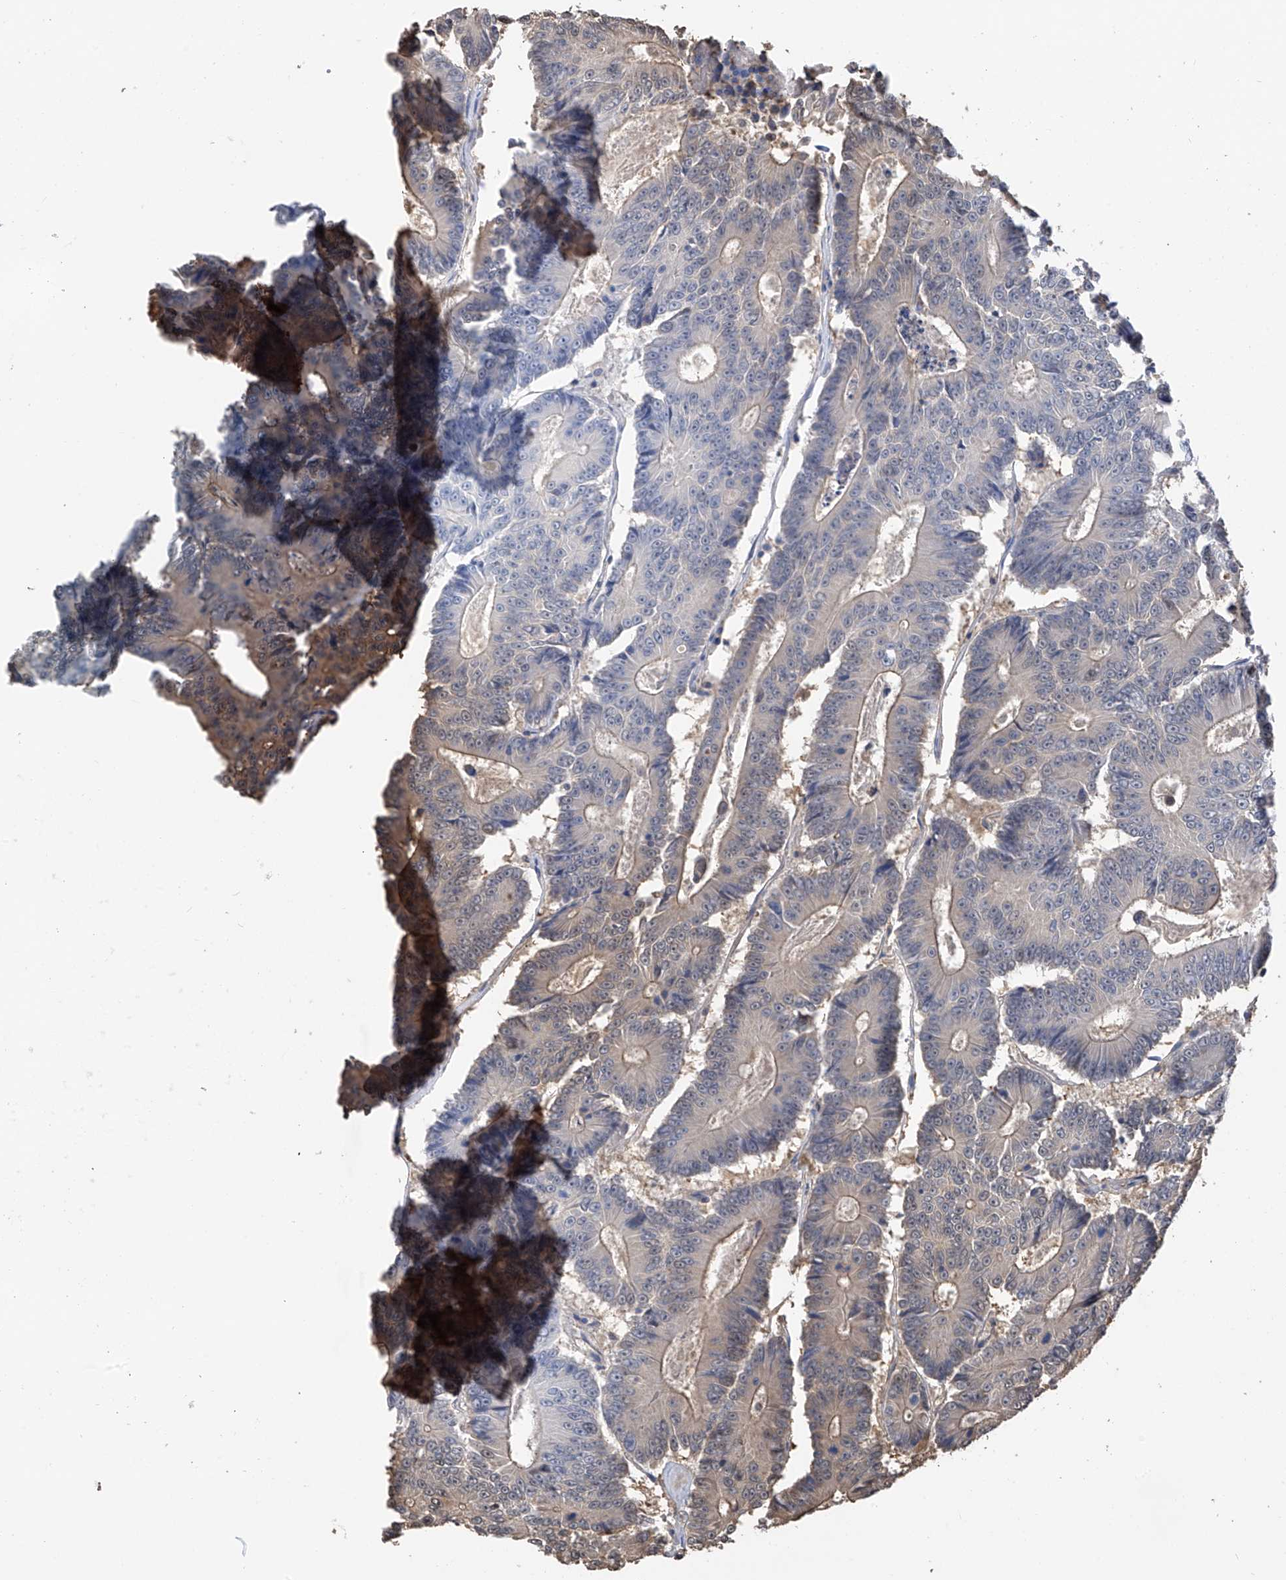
{"staining": {"intensity": "weak", "quantity": "25%-75%", "location": "cytoplasmic/membranous"}, "tissue": "colorectal cancer", "cell_type": "Tumor cells", "image_type": "cancer", "snomed": [{"axis": "morphology", "description": "Adenocarcinoma, NOS"}, {"axis": "topography", "description": "Colon"}], "caption": "Immunohistochemical staining of human colorectal cancer (adenocarcinoma) demonstrates low levels of weak cytoplasmic/membranous protein positivity in about 25%-75% of tumor cells.", "gene": "PMM1", "patient": {"sex": "male", "age": 83}}